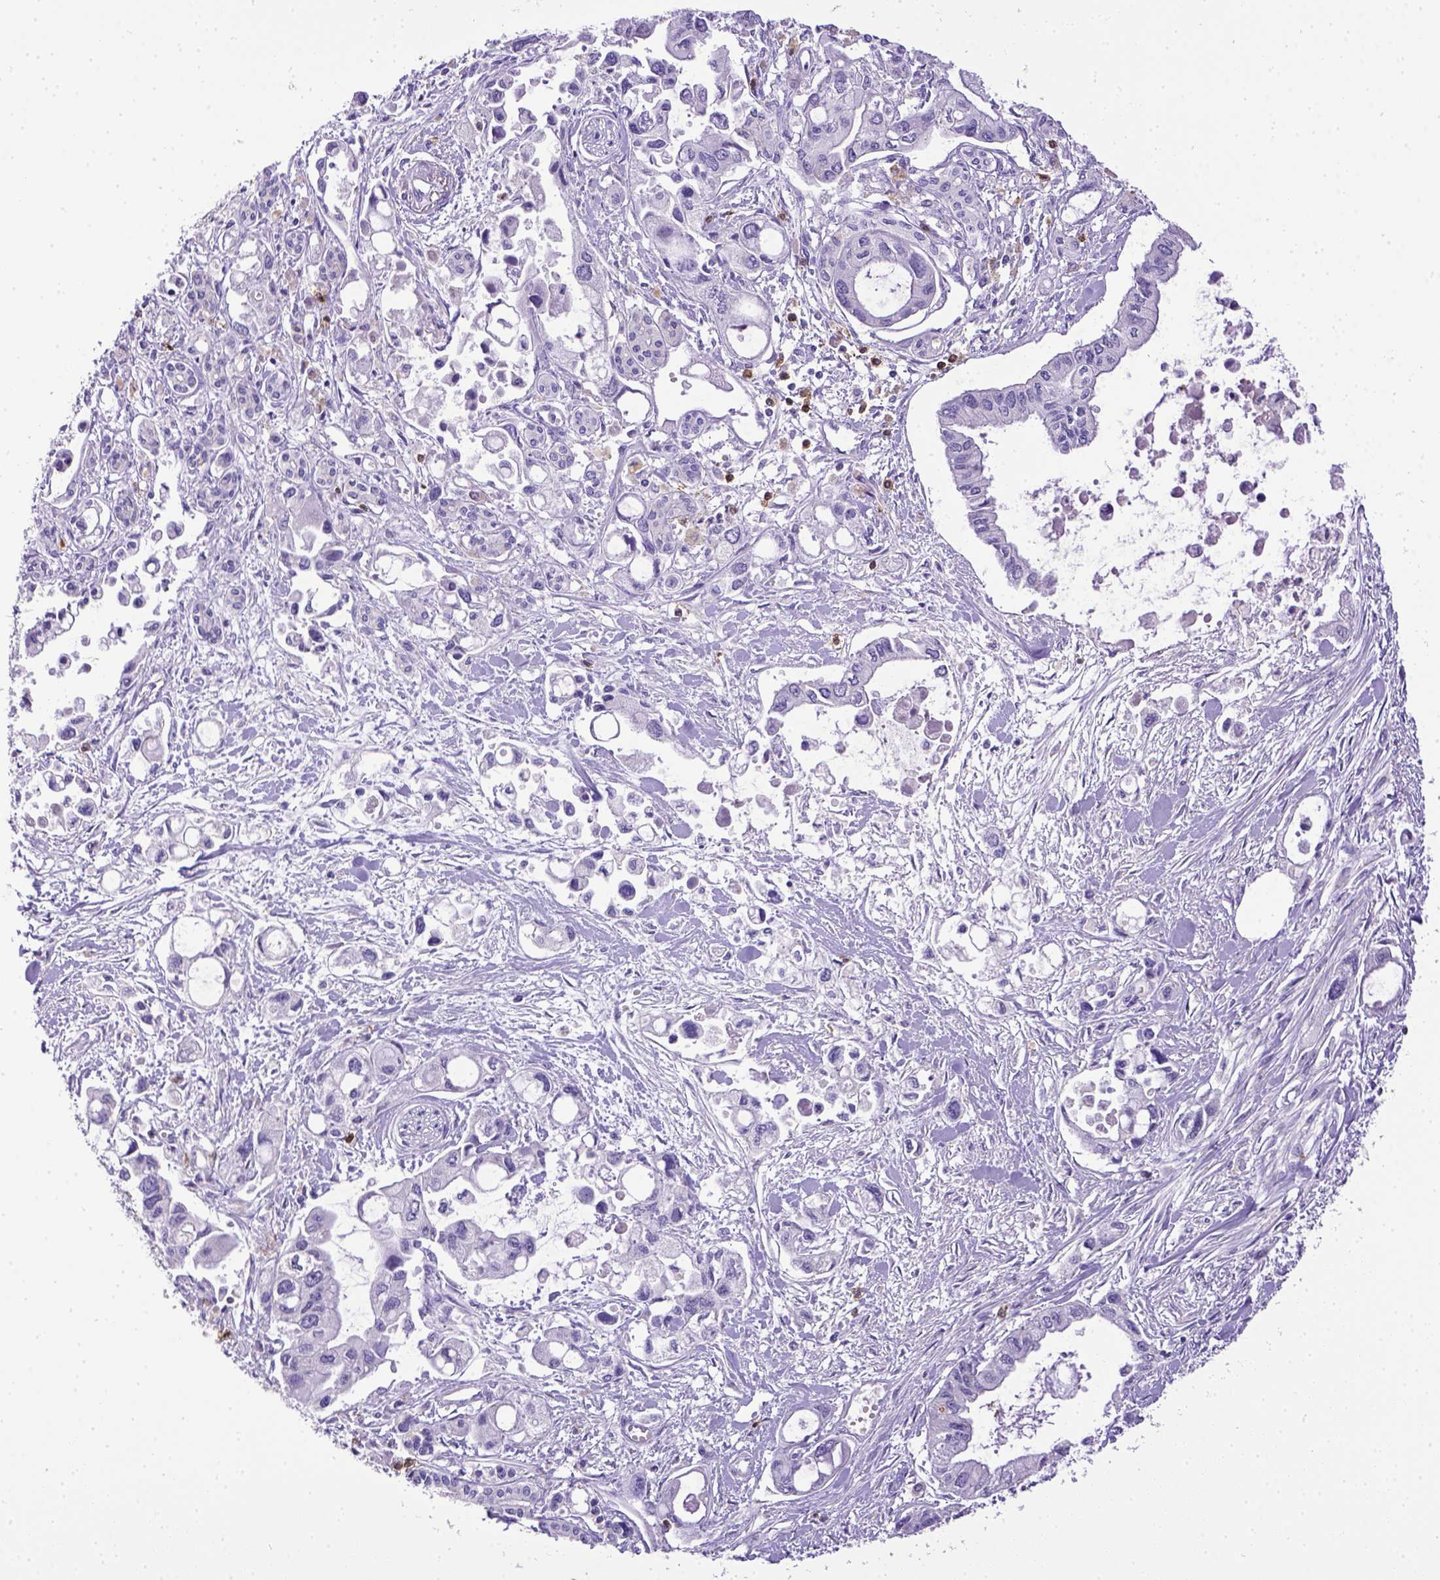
{"staining": {"intensity": "negative", "quantity": "none", "location": "none"}, "tissue": "pancreatic cancer", "cell_type": "Tumor cells", "image_type": "cancer", "snomed": [{"axis": "morphology", "description": "Adenocarcinoma, NOS"}, {"axis": "topography", "description": "Pancreas"}], "caption": "Tumor cells show no significant positivity in pancreatic cancer (adenocarcinoma).", "gene": "CD3E", "patient": {"sex": "female", "age": 61}}